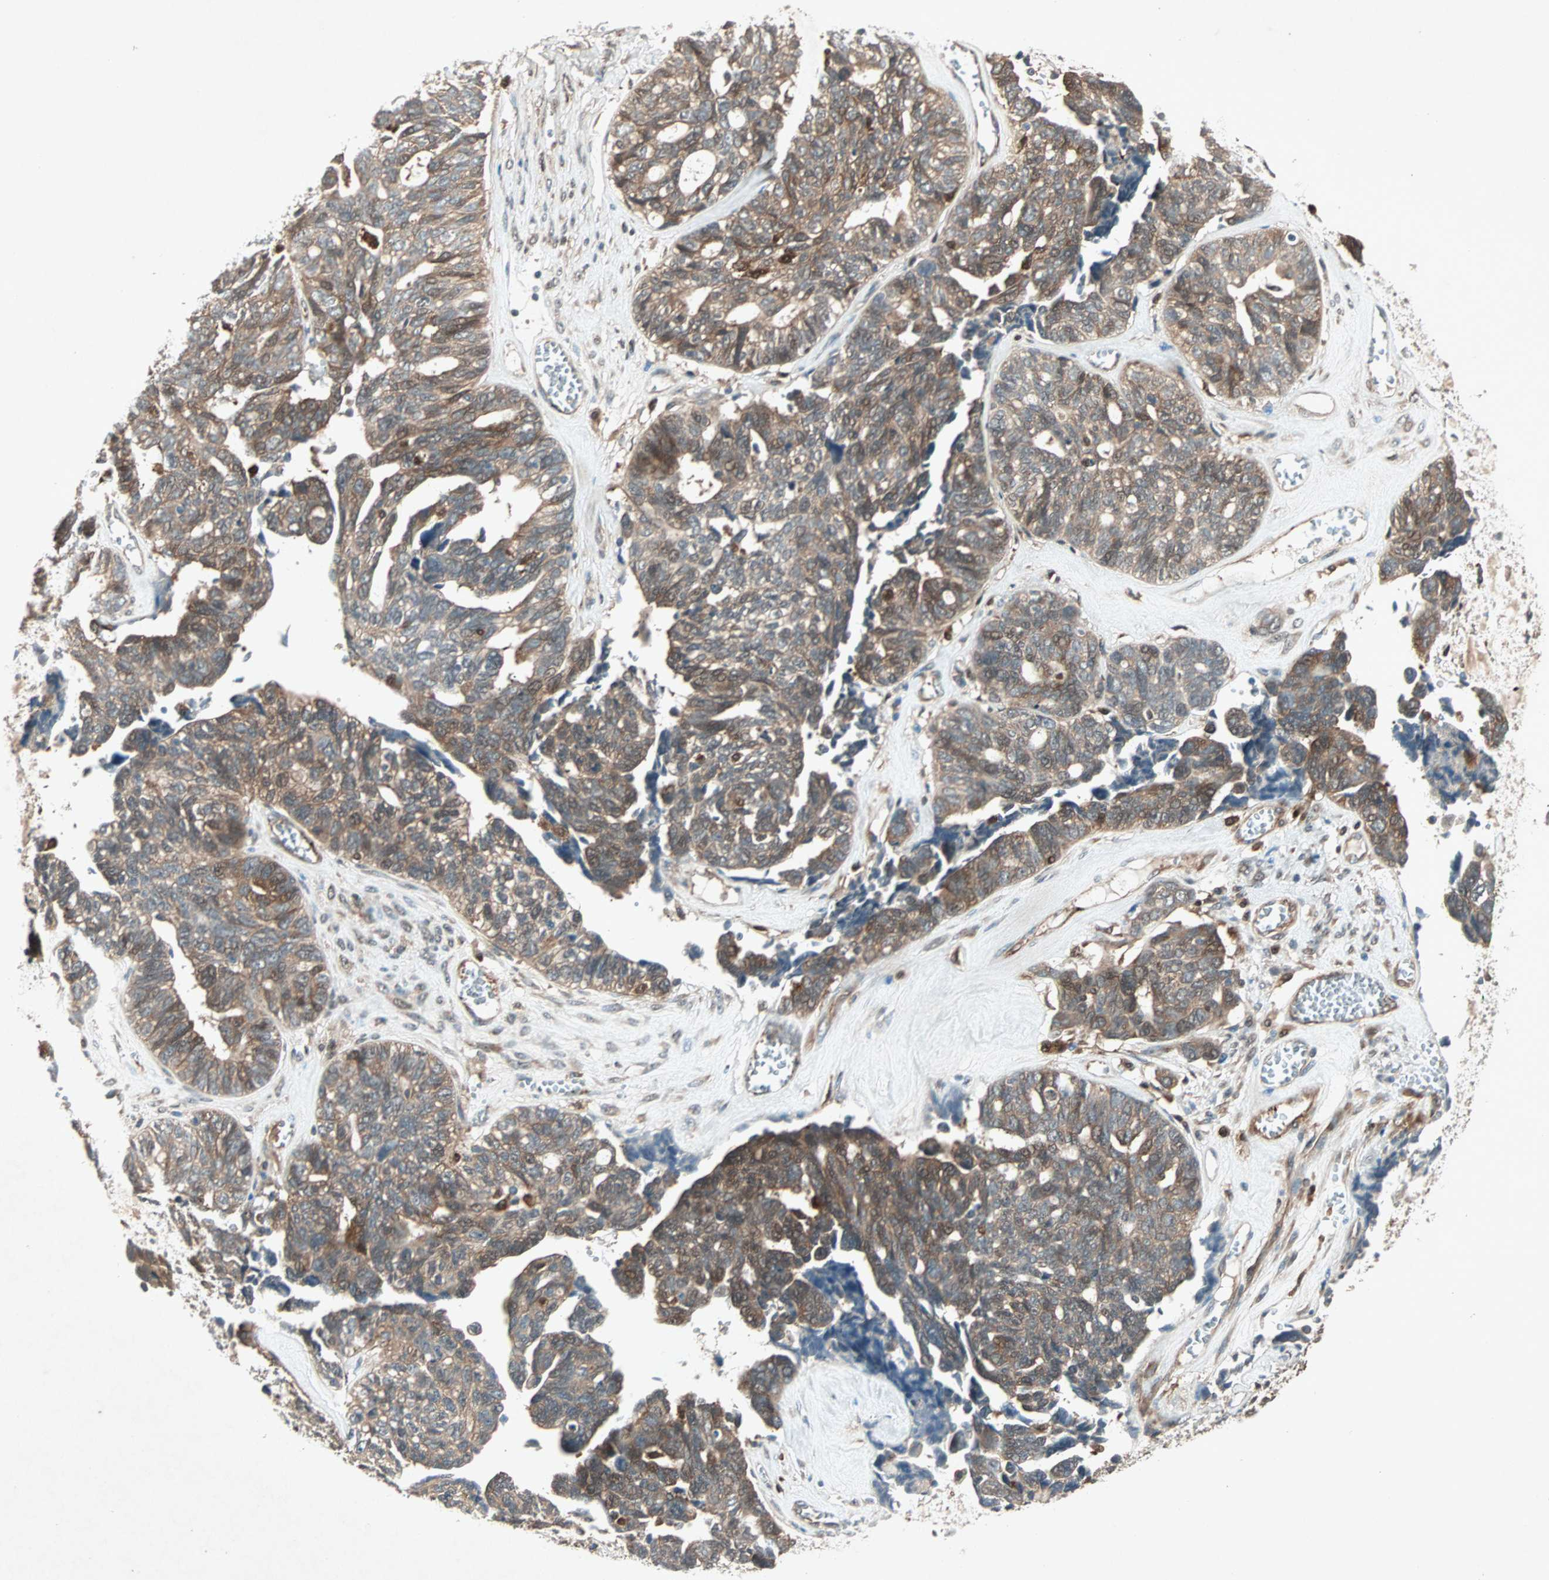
{"staining": {"intensity": "moderate", "quantity": "25%-75%", "location": "cytoplasmic/membranous"}, "tissue": "ovarian cancer", "cell_type": "Tumor cells", "image_type": "cancer", "snomed": [{"axis": "morphology", "description": "Cystadenocarcinoma, serous, NOS"}, {"axis": "topography", "description": "Ovary"}], "caption": "Tumor cells exhibit moderate cytoplasmic/membranous staining in about 25%-75% of cells in ovarian cancer. The protein of interest is shown in brown color, while the nuclei are stained blue.", "gene": "SDSL", "patient": {"sex": "female", "age": 79}}